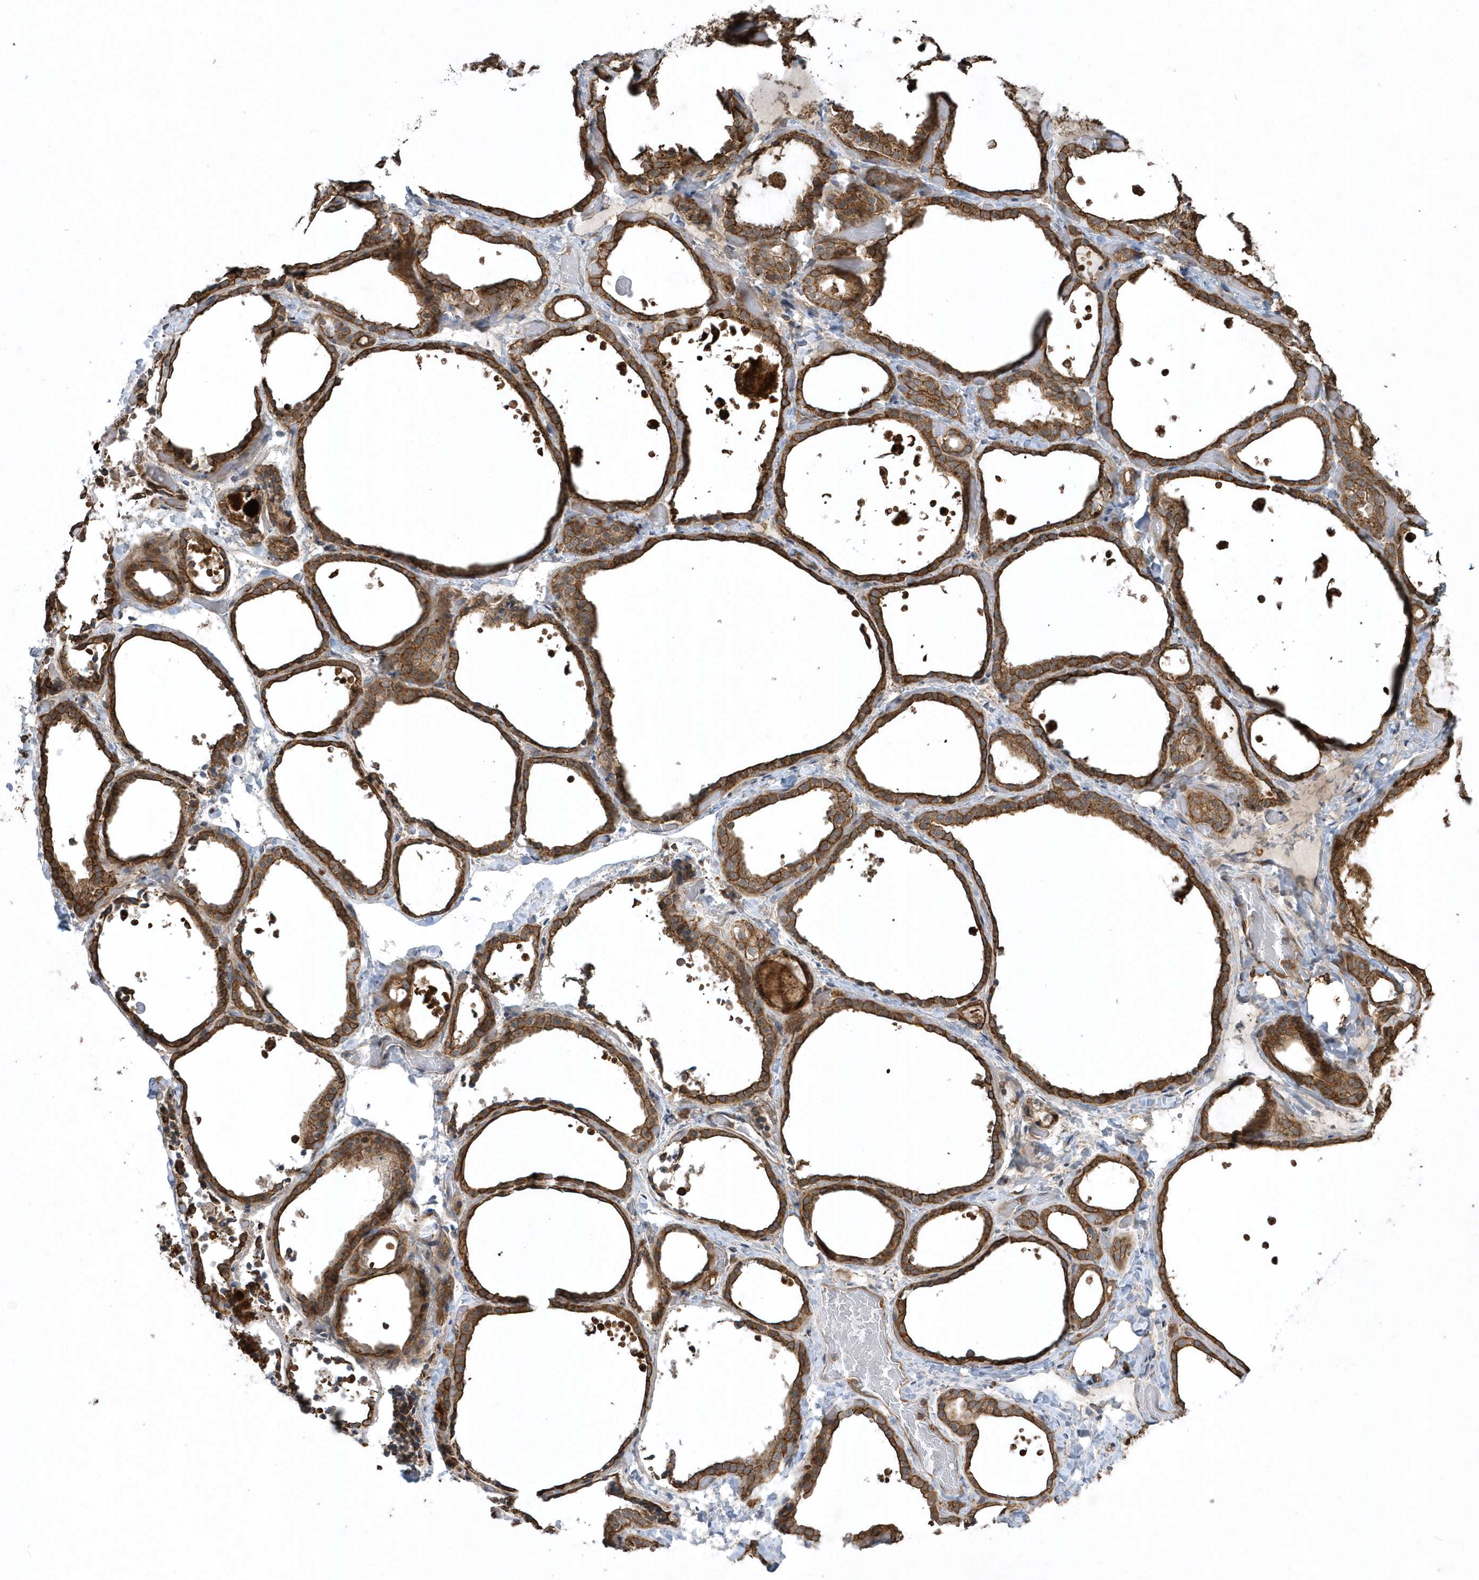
{"staining": {"intensity": "strong", "quantity": ">75%", "location": "cytoplasmic/membranous"}, "tissue": "thyroid gland", "cell_type": "Glandular cells", "image_type": "normal", "snomed": [{"axis": "morphology", "description": "Normal tissue, NOS"}, {"axis": "topography", "description": "Thyroid gland"}], "caption": "Glandular cells exhibit high levels of strong cytoplasmic/membranous expression in about >75% of cells in normal human thyroid gland.", "gene": "SENP8", "patient": {"sex": "female", "age": 44}}